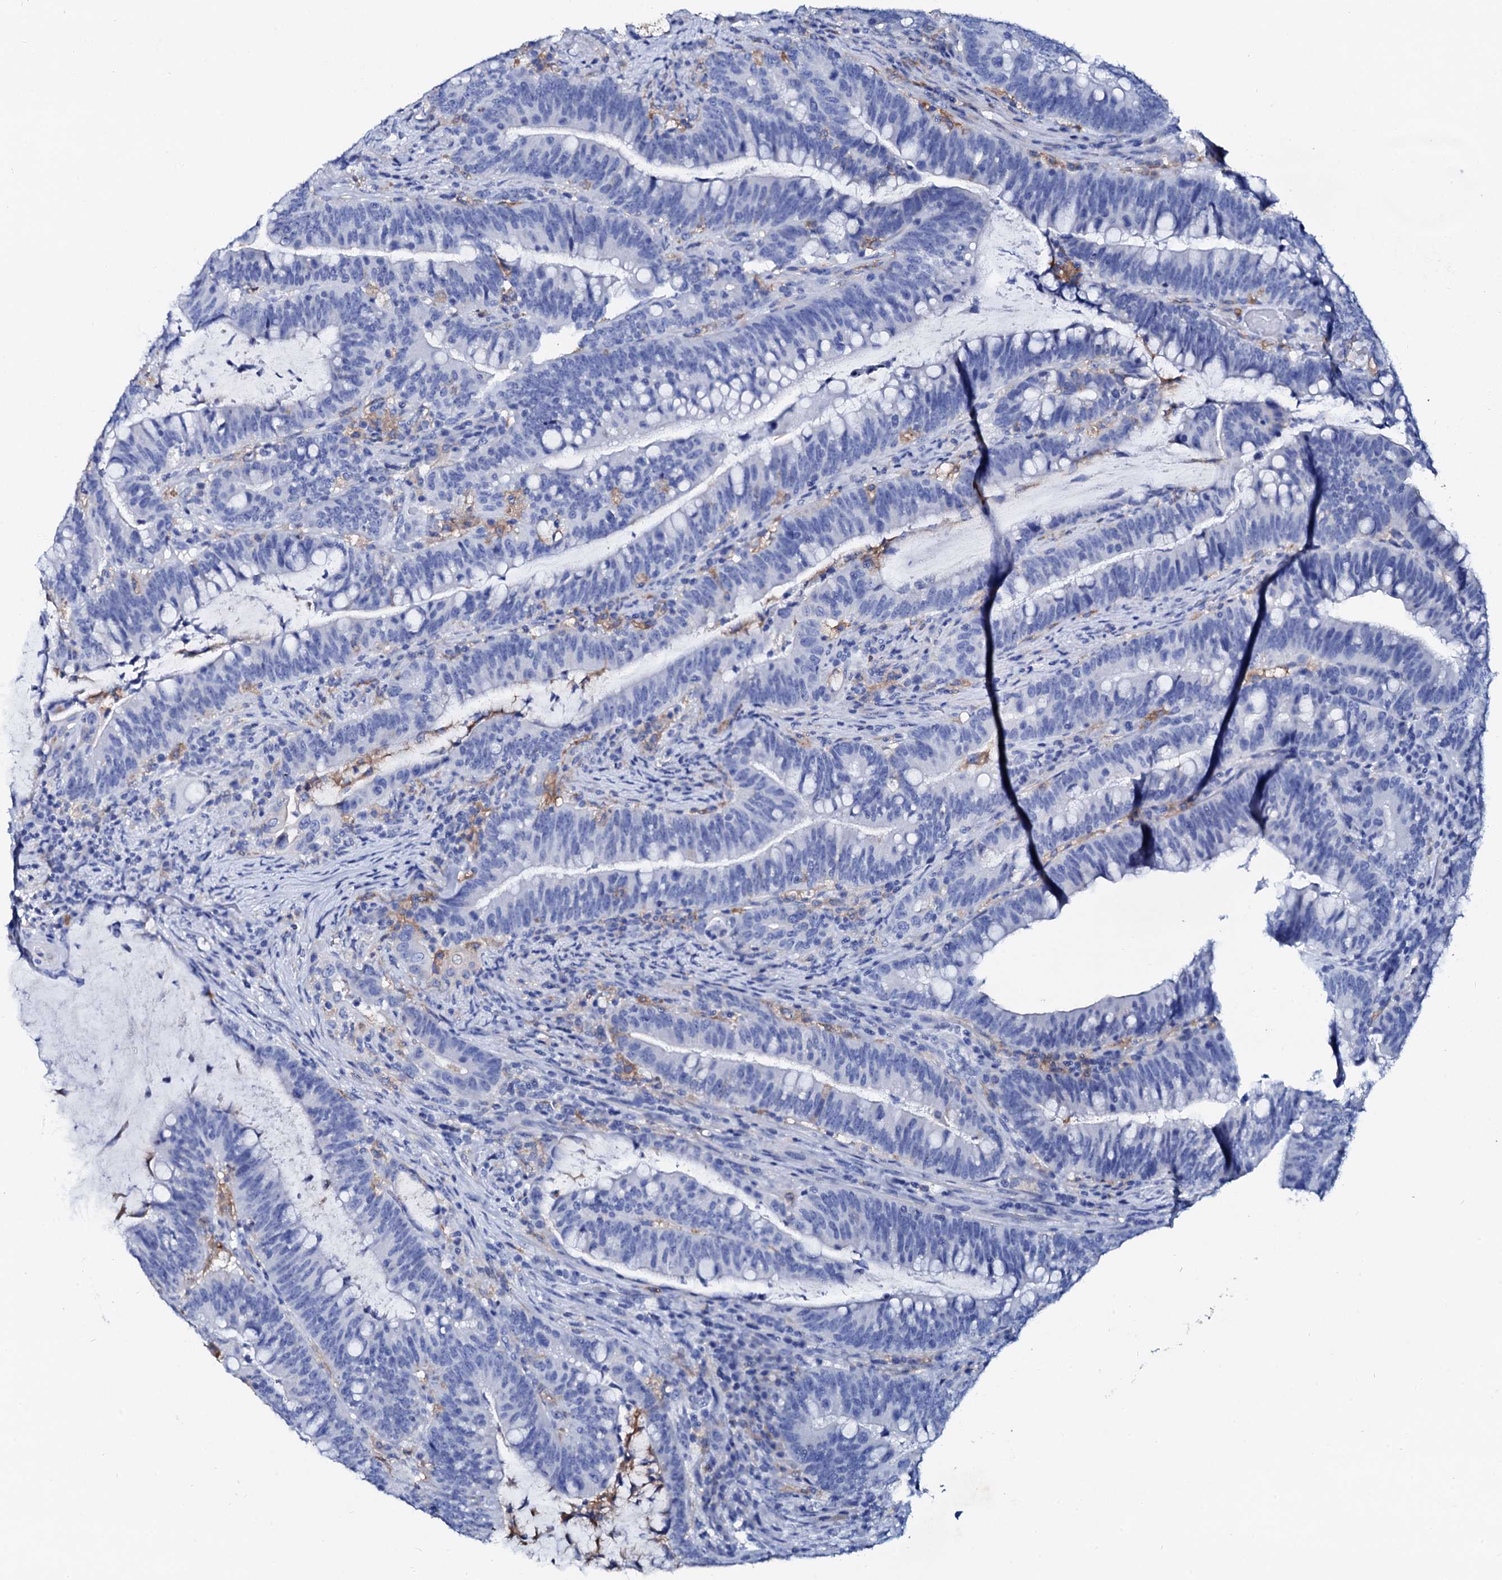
{"staining": {"intensity": "negative", "quantity": "none", "location": "none"}, "tissue": "colorectal cancer", "cell_type": "Tumor cells", "image_type": "cancer", "snomed": [{"axis": "morphology", "description": "Adenocarcinoma, NOS"}, {"axis": "topography", "description": "Colon"}], "caption": "High magnification brightfield microscopy of colorectal adenocarcinoma stained with DAB (3,3'-diaminobenzidine) (brown) and counterstained with hematoxylin (blue): tumor cells show no significant expression.", "gene": "GLB1L3", "patient": {"sex": "female", "age": 66}}